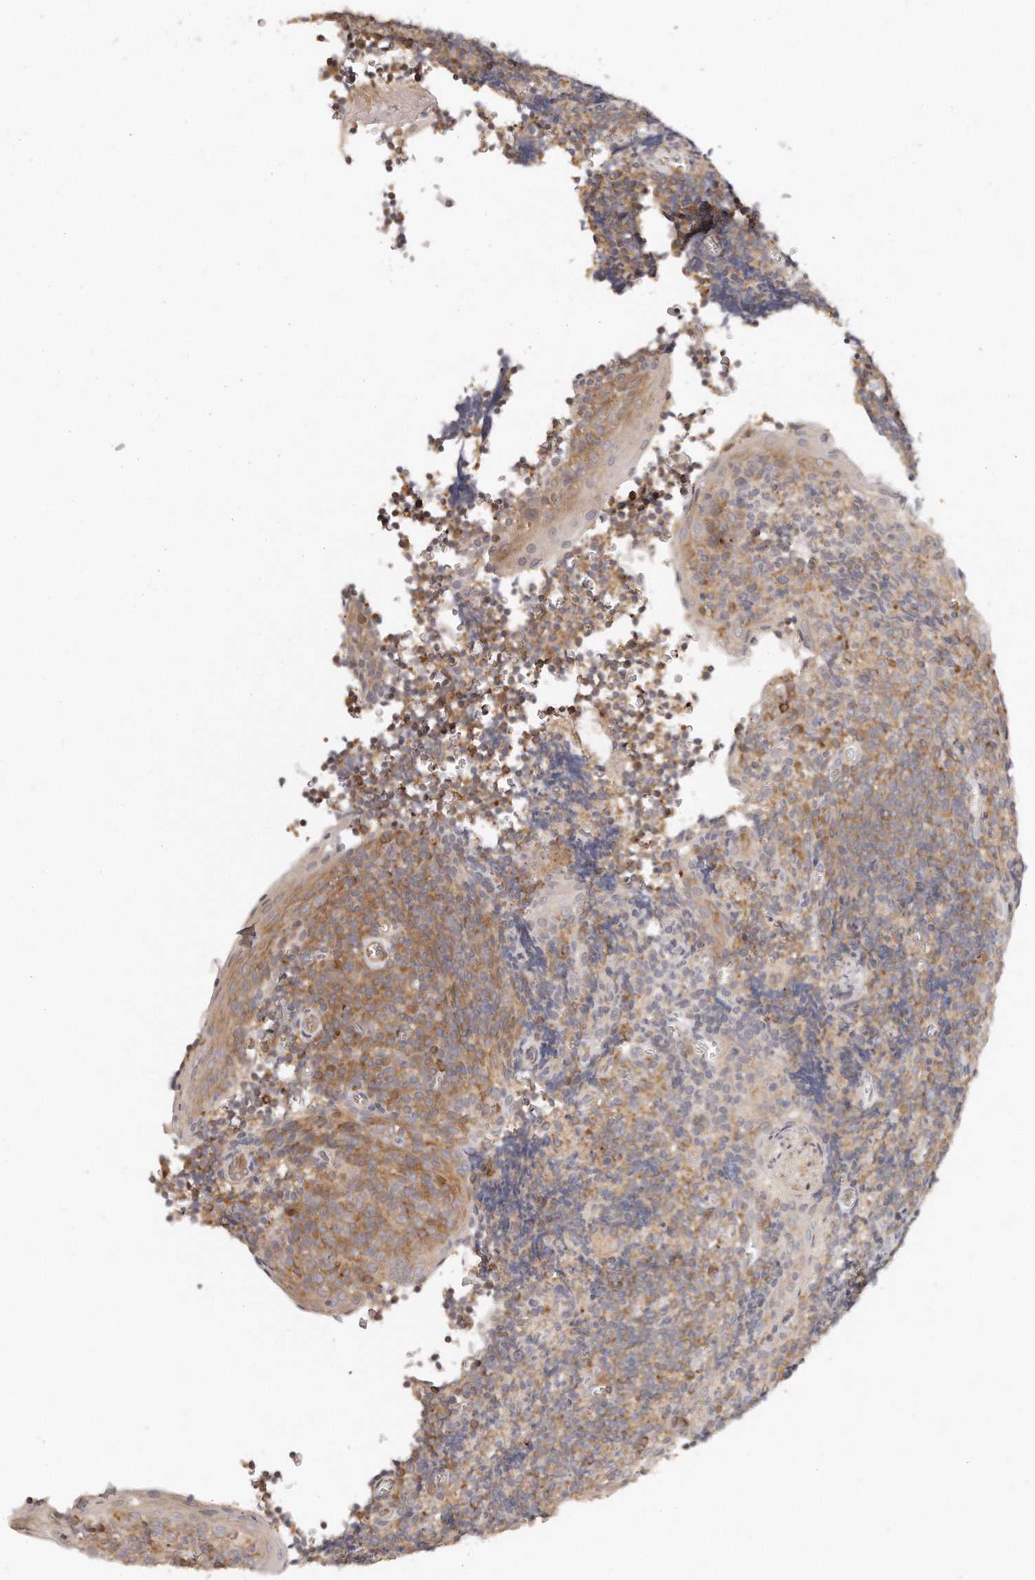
{"staining": {"intensity": "moderate", "quantity": ">75%", "location": "cytoplasmic/membranous"}, "tissue": "tonsil", "cell_type": "Germinal center cells", "image_type": "normal", "snomed": [{"axis": "morphology", "description": "Normal tissue, NOS"}, {"axis": "topography", "description": "Tonsil"}], "caption": "An image of tonsil stained for a protein exhibits moderate cytoplasmic/membranous brown staining in germinal center cells. Immunohistochemistry stains the protein of interest in brown and the nuclei are stained blue.", "gene": "TTLL4", "patient": {"sex": "male", "age": 27}}